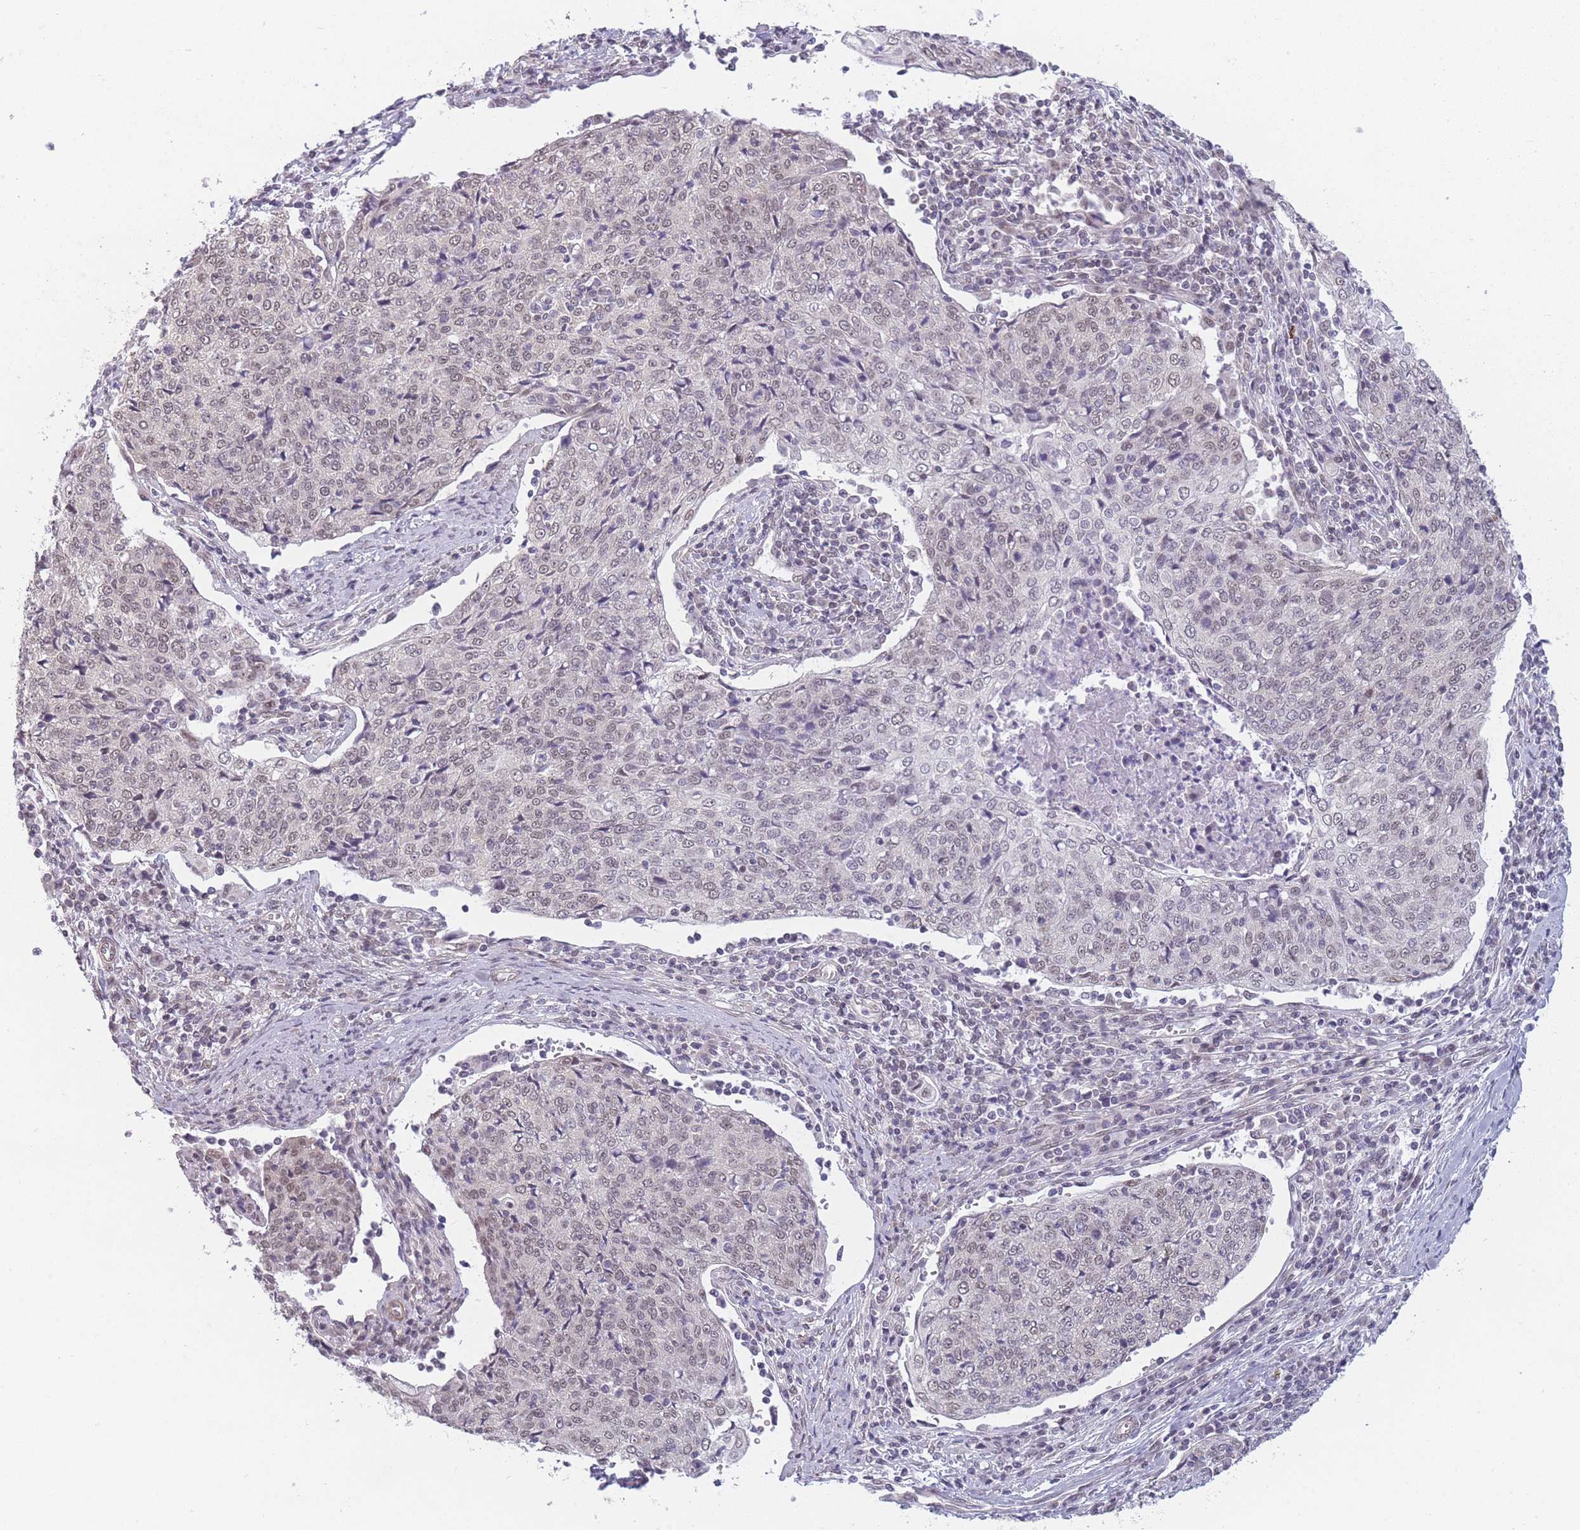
{"staining": {"intensity": "weak", "quantity": "25%-75%", "location": "nuclear"}, "tissue": "cervical cancer", "cell_type": "Tumor cells", "image_type": "cancer", "snomed": [{"axis": "morphology", "description": "Squamous cell carcinoma, NOS"}, {"axis": "topography", "description": "Cervix"}], "caption": "About 25%-75% of tumor cells in human cervical squamous cell carcinoma display weak nuclear protein expression as visualized by brown immunohistochemical staining.", "gene": "SIN3B", "patient": {"sex": "female", "age": 48}}